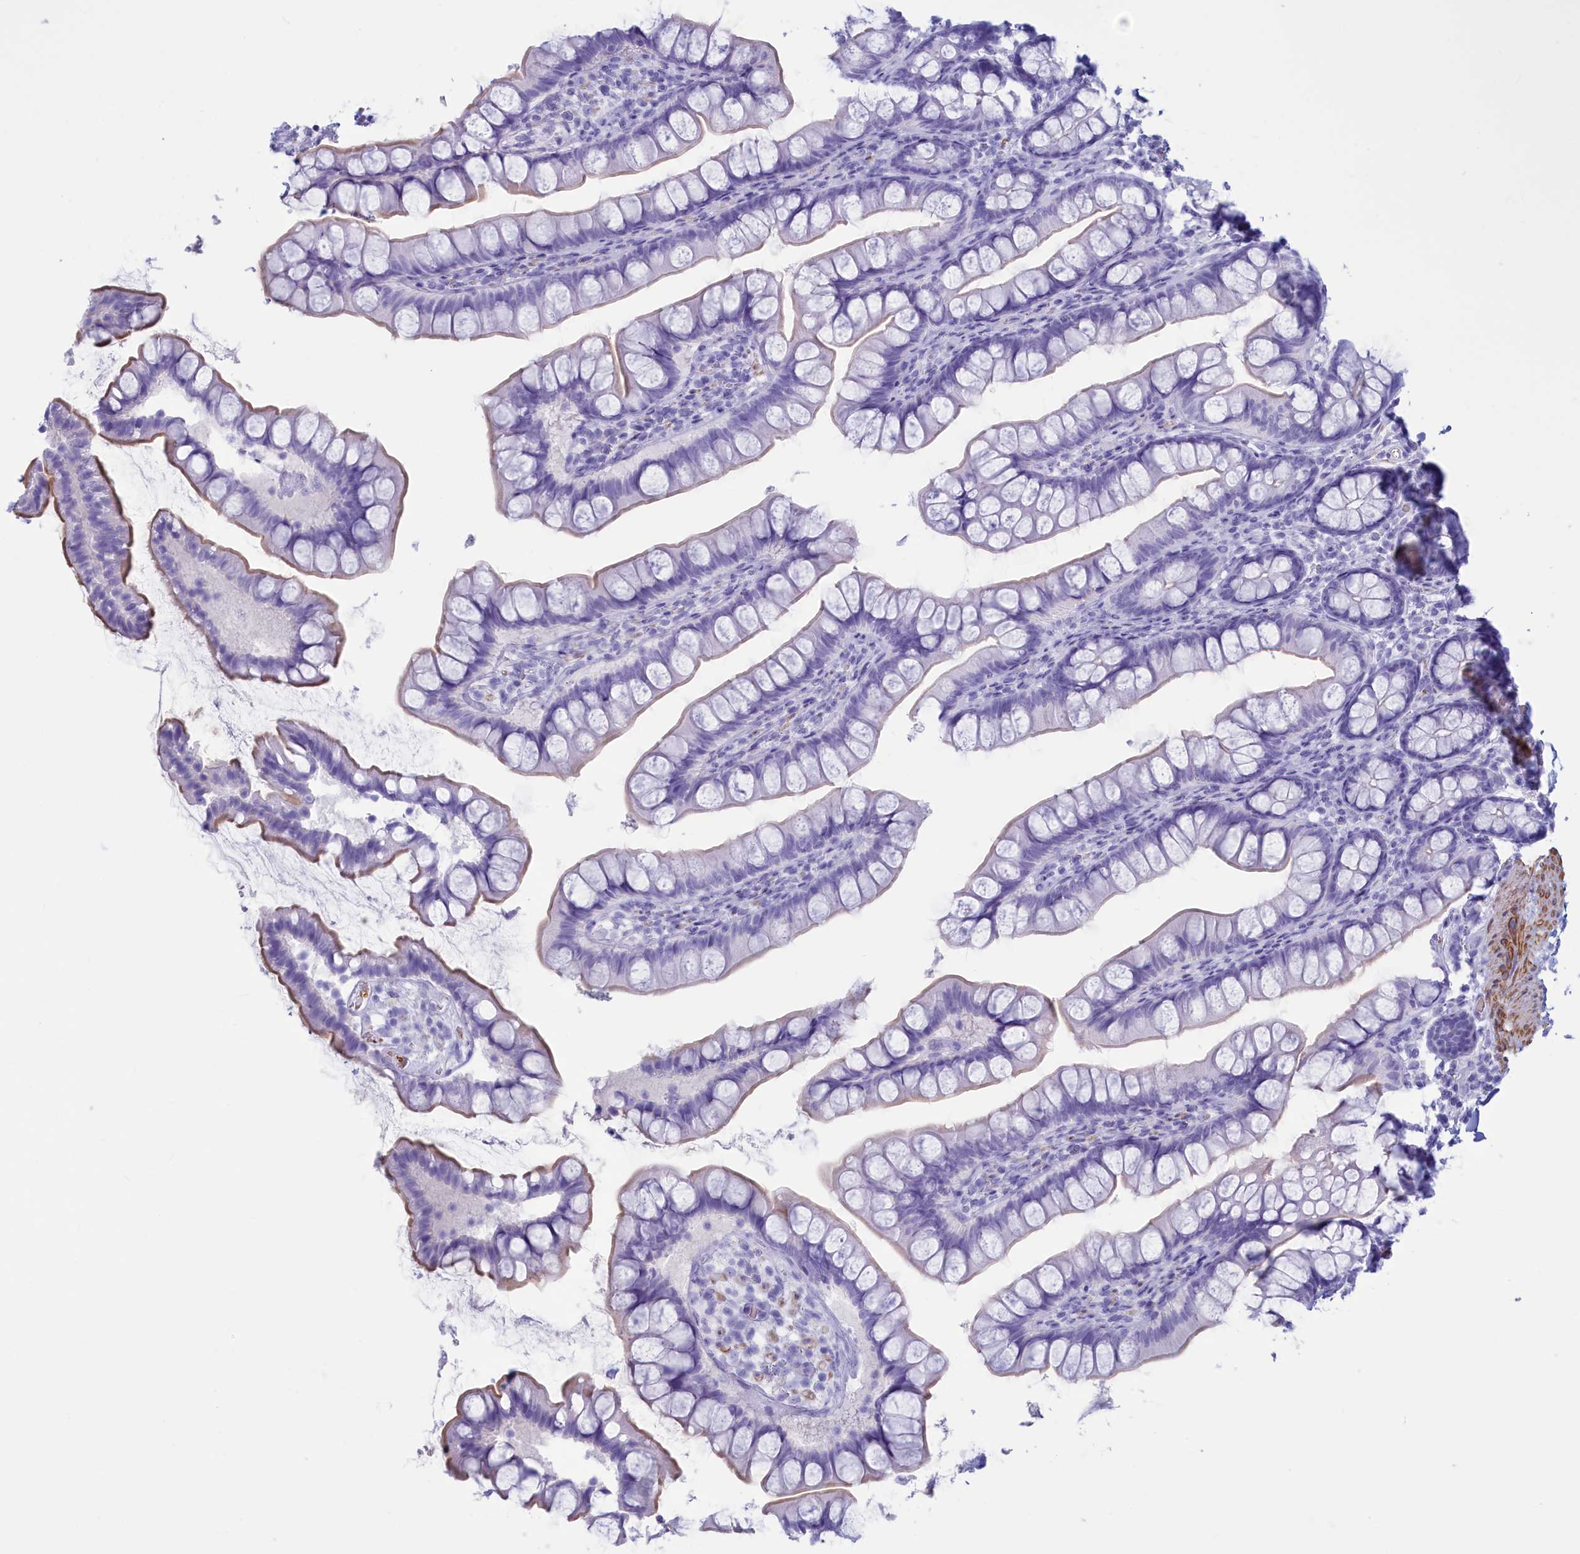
{"staining": {"intensity": "weak", "quantity": "25%-75%", "location": "cytoplasmic/membranous"}, "tissue": "small intestine", "cell_type": "Glandular cells", "image_type": "normal", "snomed": [{"axis": "morphology", "description": "Normal tissue, NOS"}, {"axis": "topography", "description": "Small intestine"}], "caption": "An IHC photomicrograph of normal tissue is shown. Protein staining in brown highlights weak cytoplasmic/membranous positivity in small intestine within glandular cells. (DAB IHC, brown staining for protein, blue staining for nuclei).", "gene": "GAPDHS", "patient": {"sex": "male", "age": 70}}